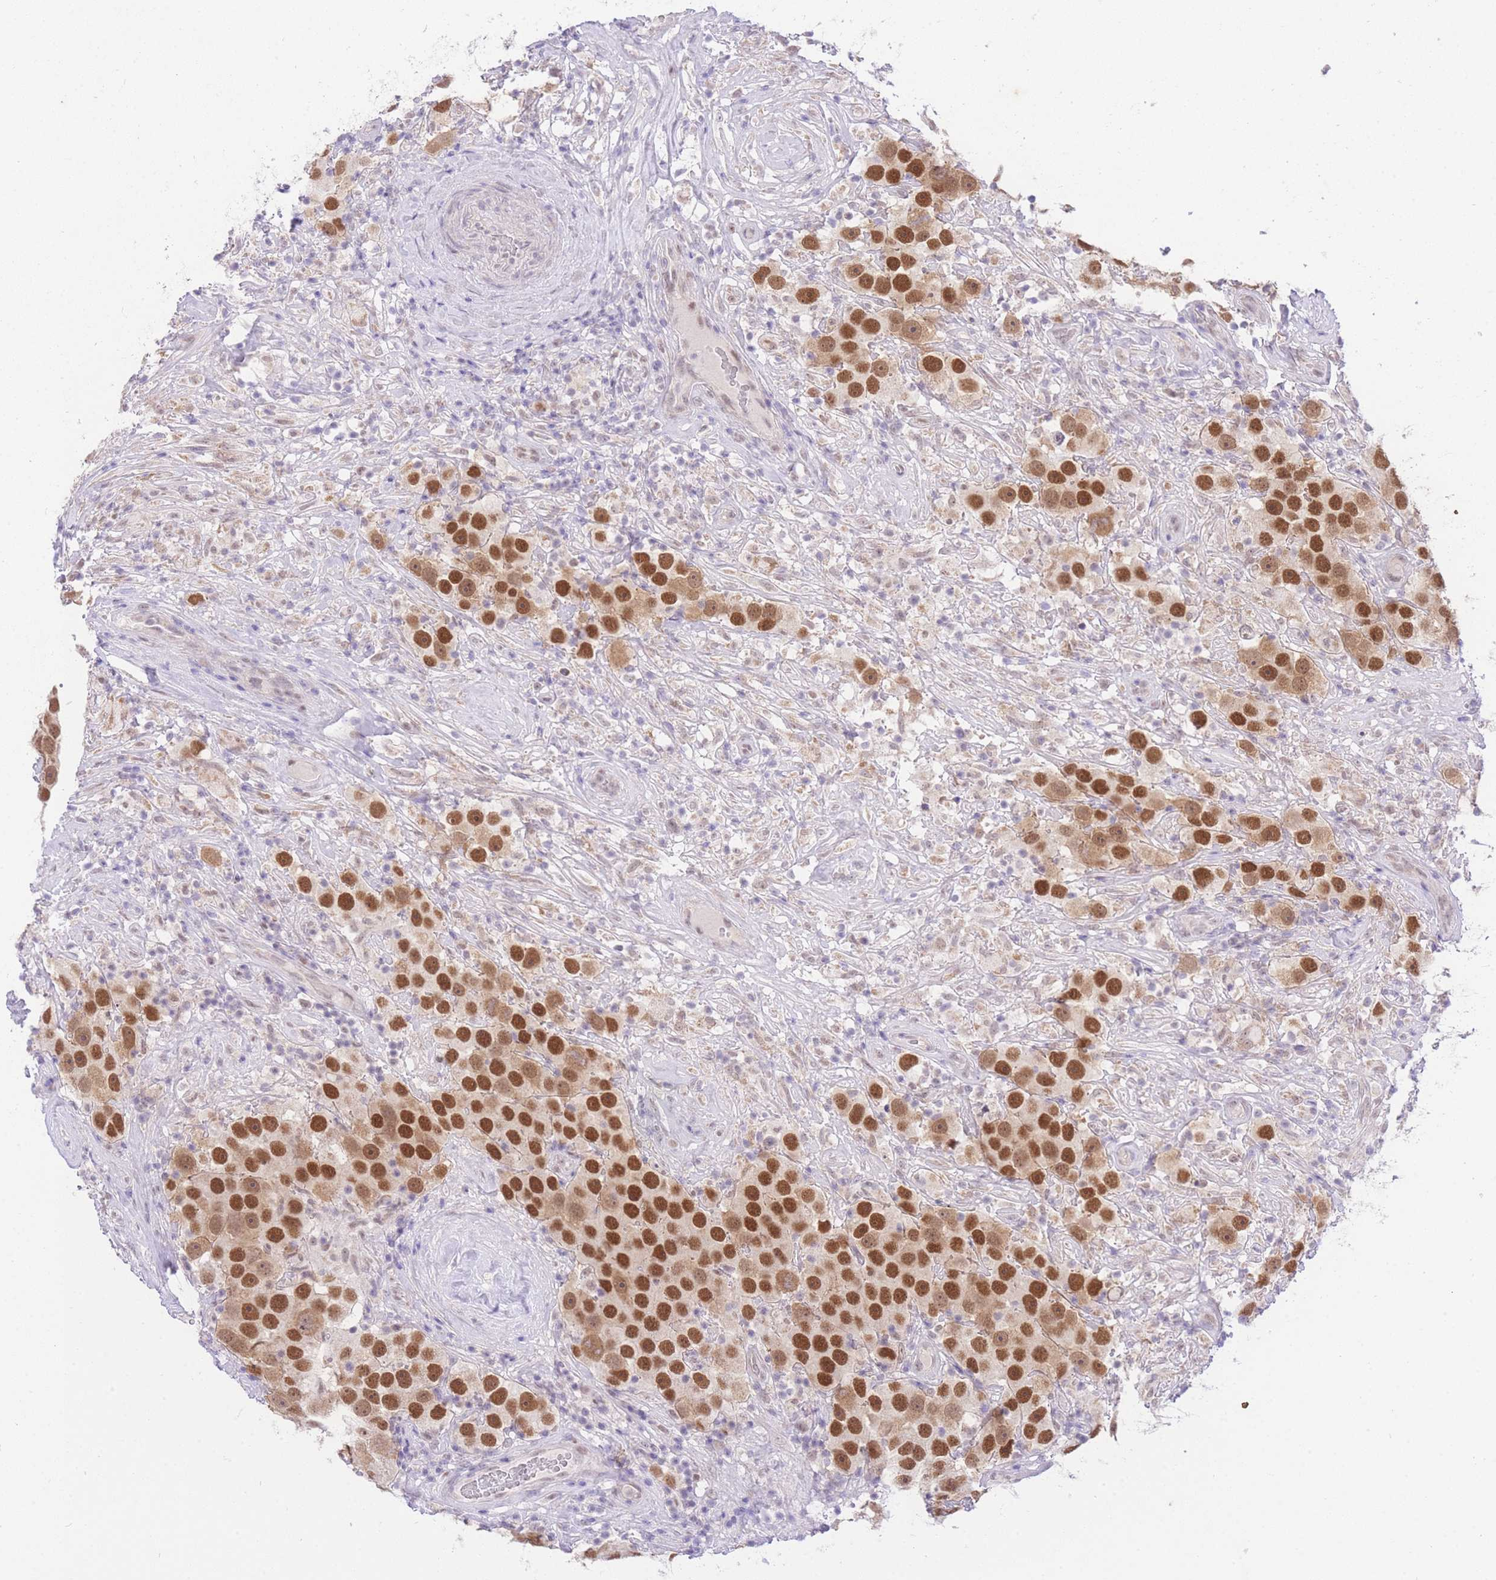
{"staining": {"intensity": "strong", "quantity": ">75%", "location": "nuclear"}, "tissue": "testis cancer", "cell_type": "Tumor cells", "image_type": "cancer", "snomed": [{"axis": "morphology", "description": "Seminoma, NOS"}, {"axis": "topography", "description": "Testis"}], "caption": "A photomicrograph of human testis cancer stained for a protein demonstrates strong nuclear brown staining in tumor cells.", "gene": "UBXN7", "patient": {"sex": "male", "age": 49}}